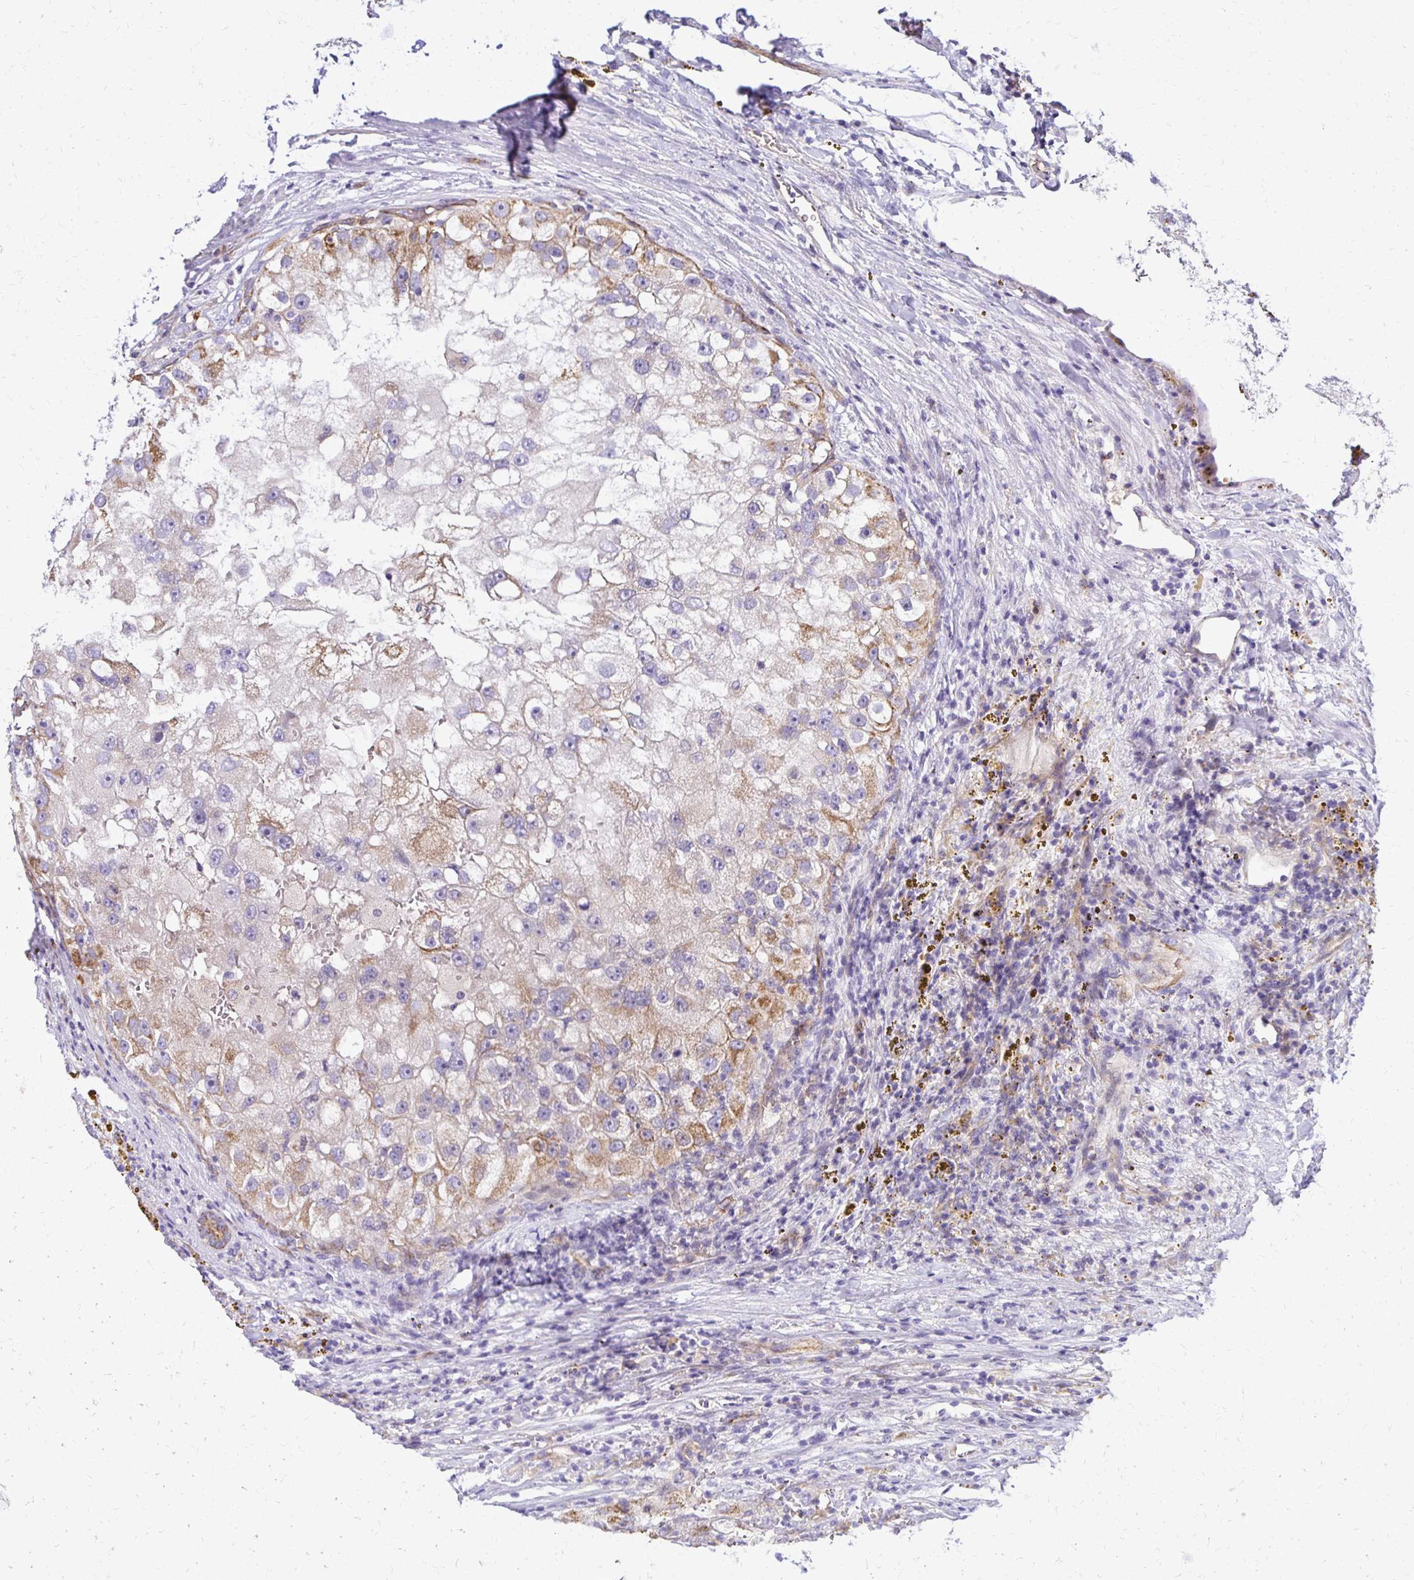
{"staining": {"intensity": "weak", "quantity": "<25%", "location": "cytoplasmic/membranous"}, "tissue": "renal cancer", "cell_type": "Tumor cells", "image_type": "cancer", "snomed": [{"axis": "morphology", "description": "Adenocarcinoma, NOS"}, {"axis": "topography", "description": "Kidney"}], "caption": "Protein analysis of renal adenocarcinoma demonstrates no significant staining in tumor cells.", "gene": "TTYH1", "patient": {"sex": "male", "age": 63}}